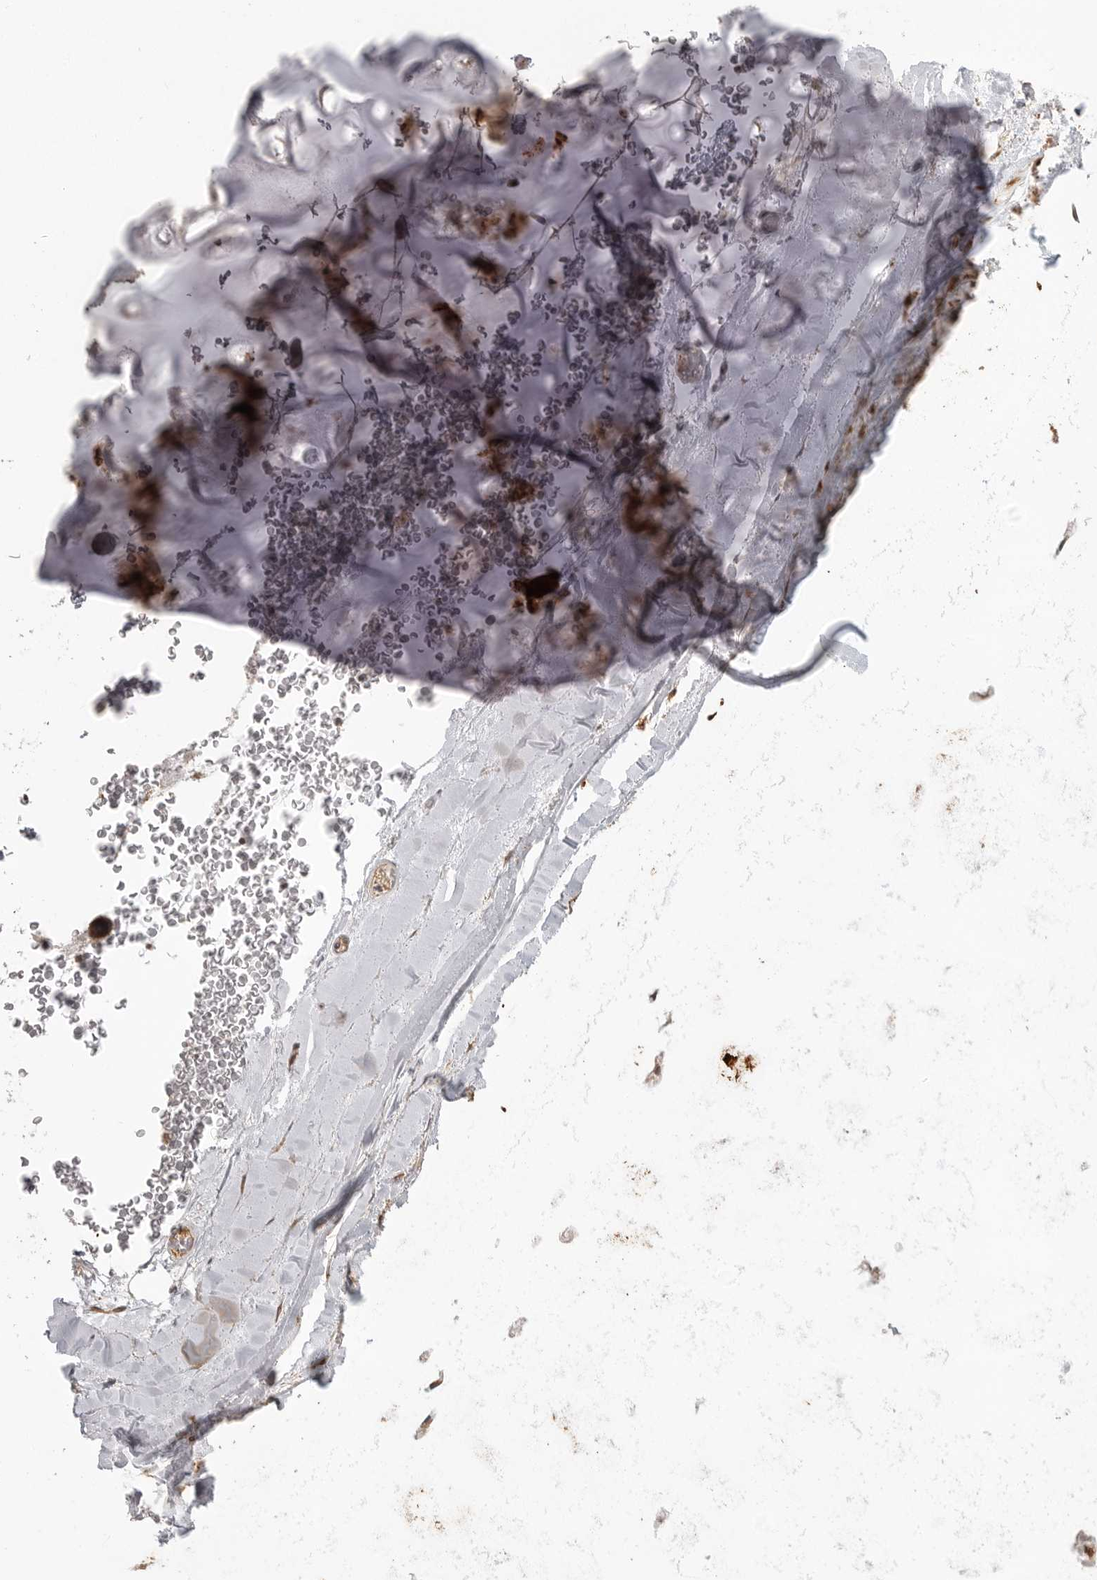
{"staining": {"intensity": "negative", "quantity": "none", "location": "none"}, "tissue": "adipose tissue", "cell_type": "Adipocytes", "image_type": "normal", "snomed": [{"axis": "morphology", "description": "Normal tissue, NOS"}, {"axis": "topography", "description": "Bronchus"}], "caption": "Adipocytes are negative for brown protein staining in unremarkable adipose tissue. (Brightfield microscopy of DAB IHC at high magnification).", "gene": "FAT3", "patient": {"sex": "male", "age": 66}}